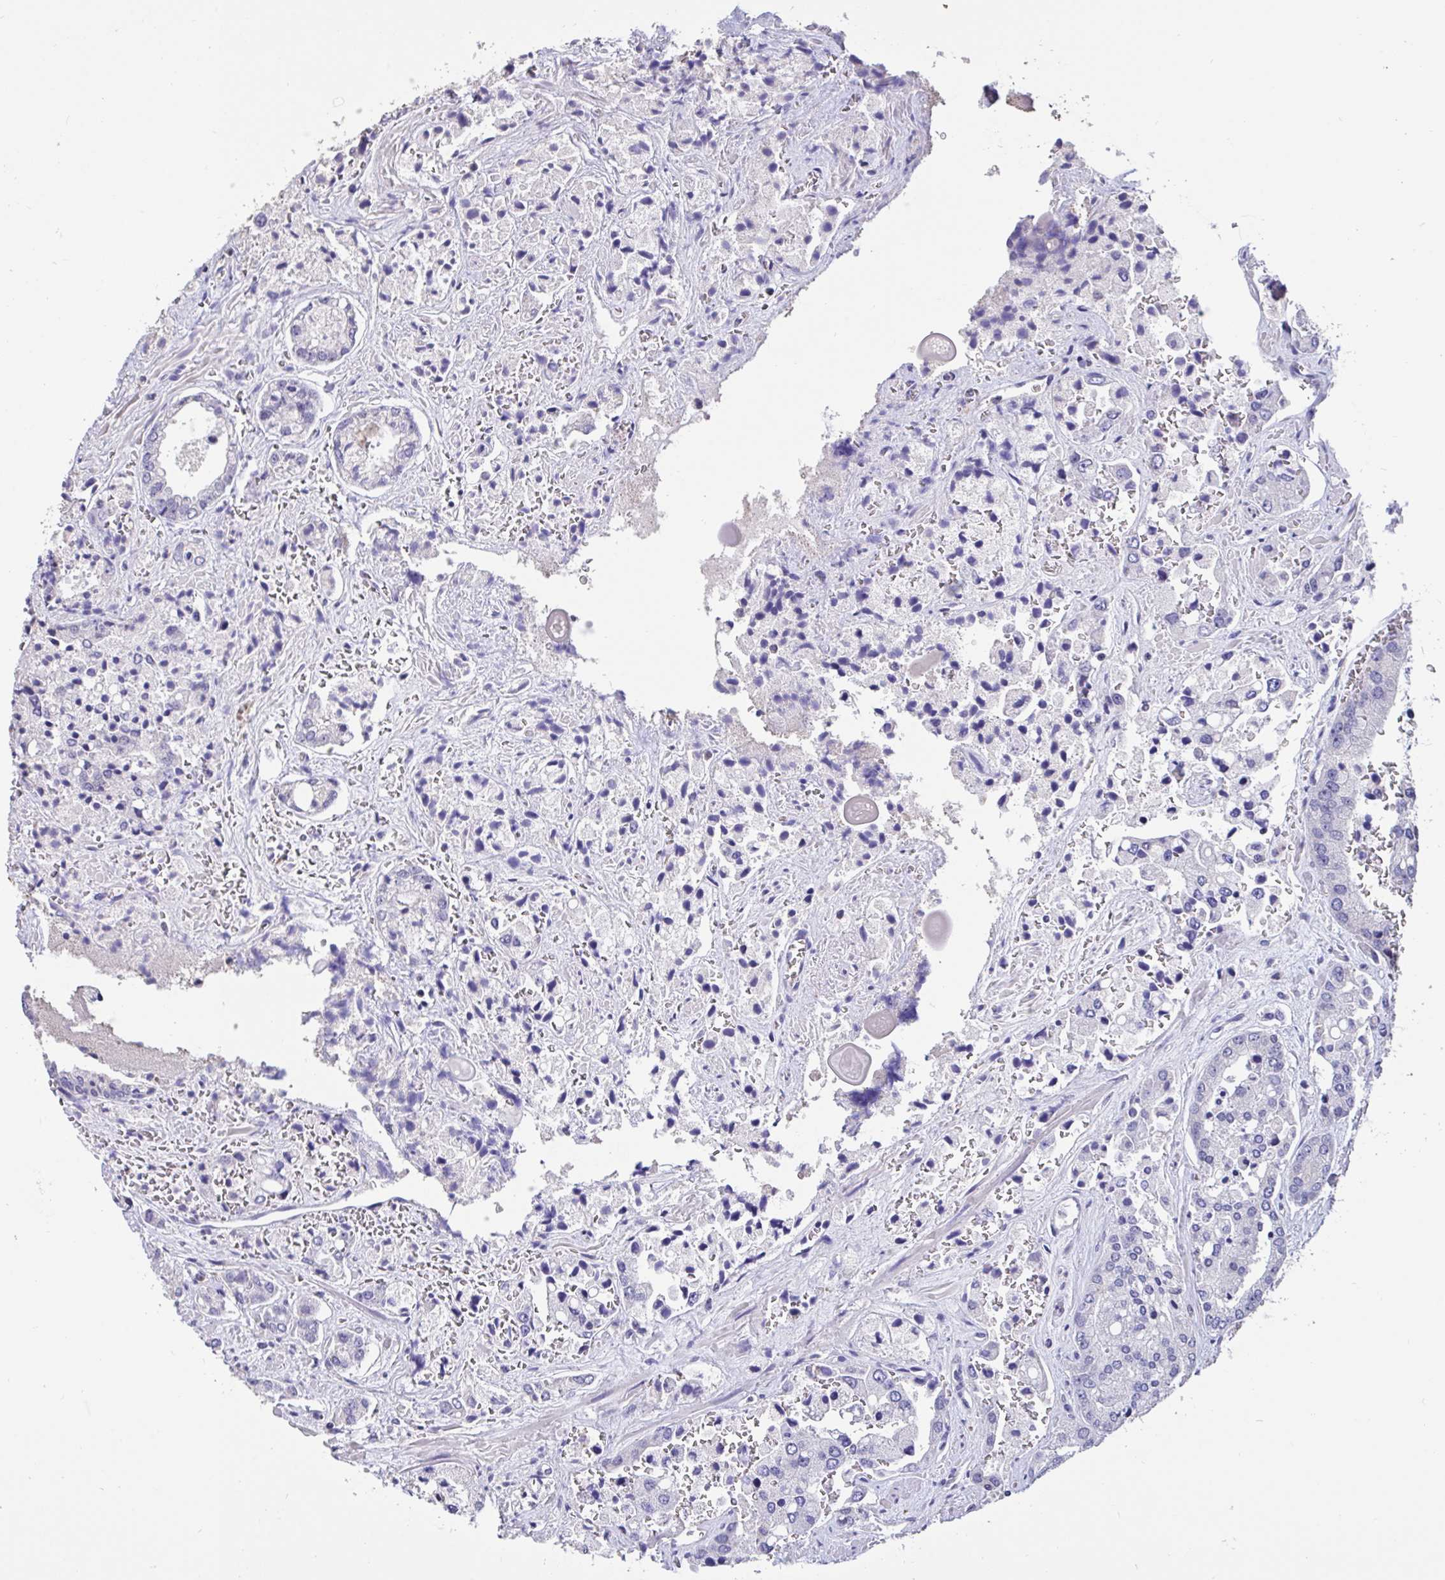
{"staining": {"intensity": "negative", "quantity": "none", "location": "none"}, "tissue": "prostate cancer", "cell_type": "Tumor cells", "image_type": "cancer", "snomed": [{"axis": "morphology", "description": "Normal tissue, NOS"}, {"axis": "morphology", "description": "Adenocarcinoma, High grade"}, {"axis": "topography", "description": "Prostate"}, {"axis": "topography", "description": "Peripheral nerve tissue"}], "caption": "An immunohistochemistry (IHC) photomicrograph of prostate cancer (high-grade adenocarcinoma) is shown. There is no staining in tumor cells of prostate cancer (high-grade adenocarcinoma). The staining is performed using DAB (3,3'-diaminobenzidine) brown chromogen with nuclei counter-stained in using hematoxylin.", "gene": "DDX39A", "patient": {"sex": "male", "age": 68}}